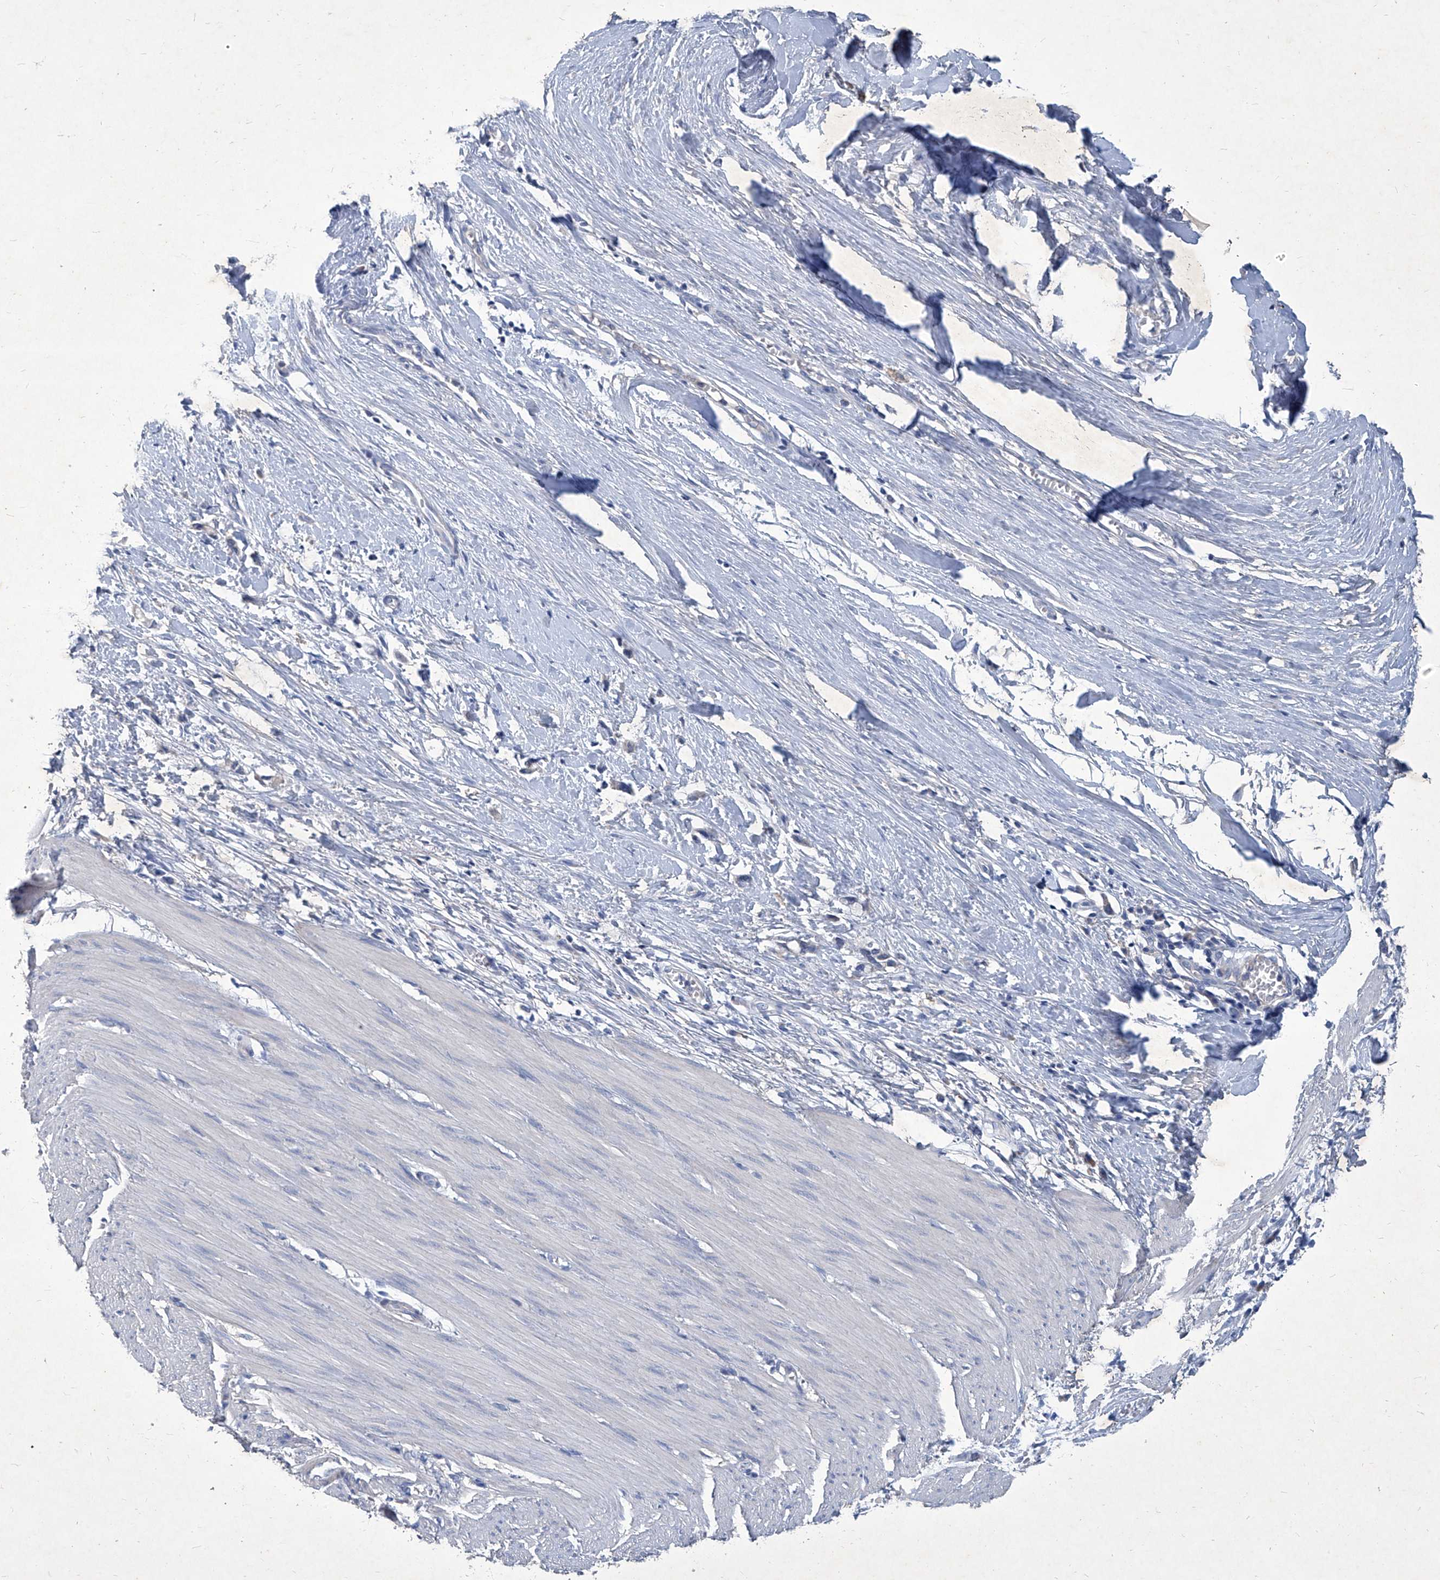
{"staining": {"intensity": "negative", "quantity": "none", "location": "none"}, "tissue": "smooth muscle", "cell_type": "Smooth muscle cells", "image_type": "normal", "snomed": [{"axis": "morphology", "description": "Normal tissue, NOS"}, {"axis": "morphology", "description": "Adenocarcinoma, NOS"}, {"axis": "topography", "description": "Colon"}, {"axis": "topography", "description": "Peripheral nerve tissue"}], "caption": "Immunohistochemical staining of normal smooth muscle exhibits no significant positivity in smooth muscle cells. (DAB immunohistochemistry with hematoxylin counter stain).", "gene": "MTARC1", "patient": {"sex": "male", "age": 14}}